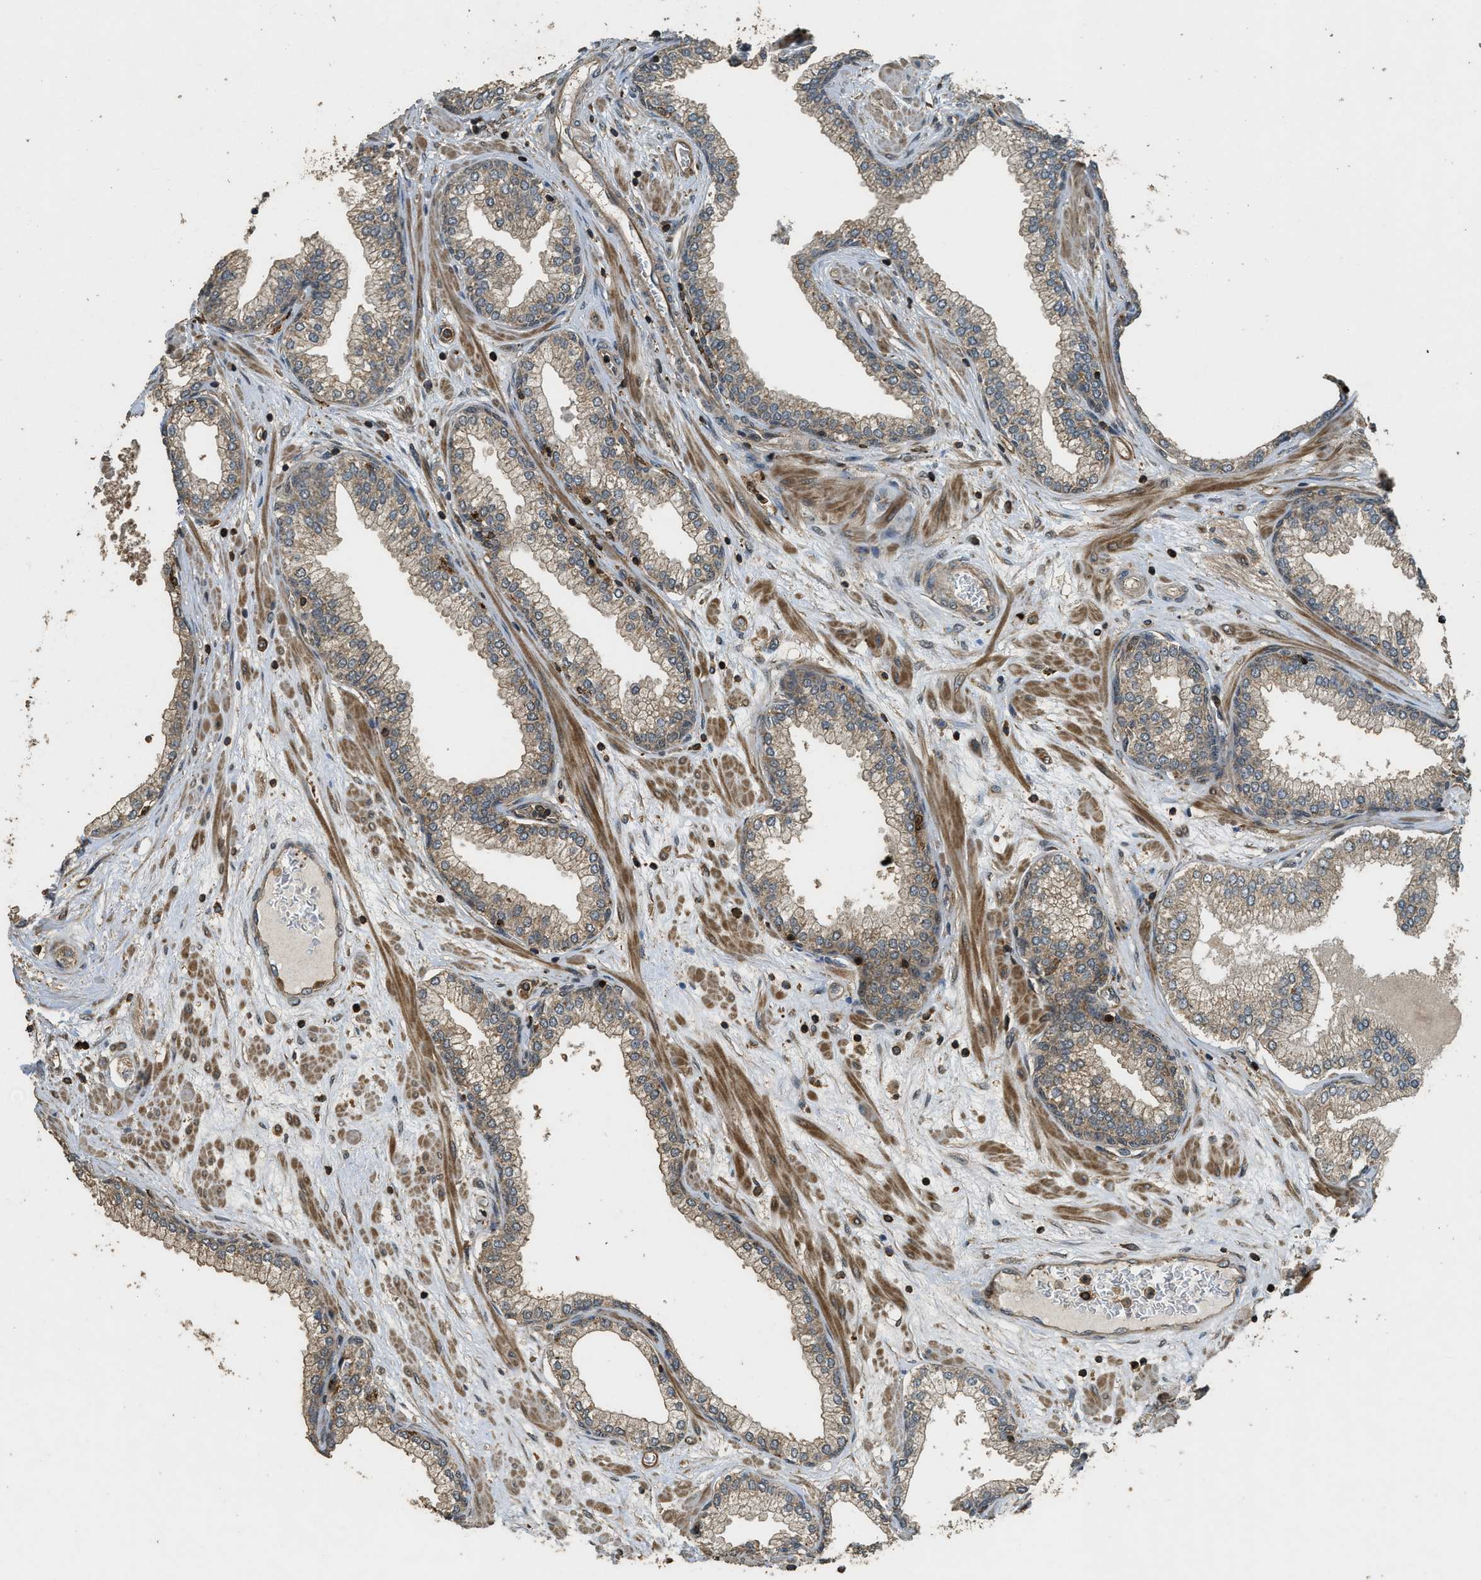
{"staining": {"intensity": "moderate", "quantity": ">75%", "location": "cytoplasmic/membranous"}, "tissue": "prostate", "cell_type": "Glandular cells", "image_type": "normal", "snomed": [{"axis": "morphology", "description": "Normal tissue, NOS"}, {"axis": "morphology", "description": "Urothelial carcinoma, Low grade"}, {"axis": "topography", "description": "Urinary bladder"}, {"axis": "topography", "description": "Prostate"}], "caption": "Protein expression analysis of benign human prostate reveals moderate cytoplasmic/membranous staining in about >75% of glandular cells.", "gene": "PPP6R3", "patient": {"sex": "male", "age": 60}}